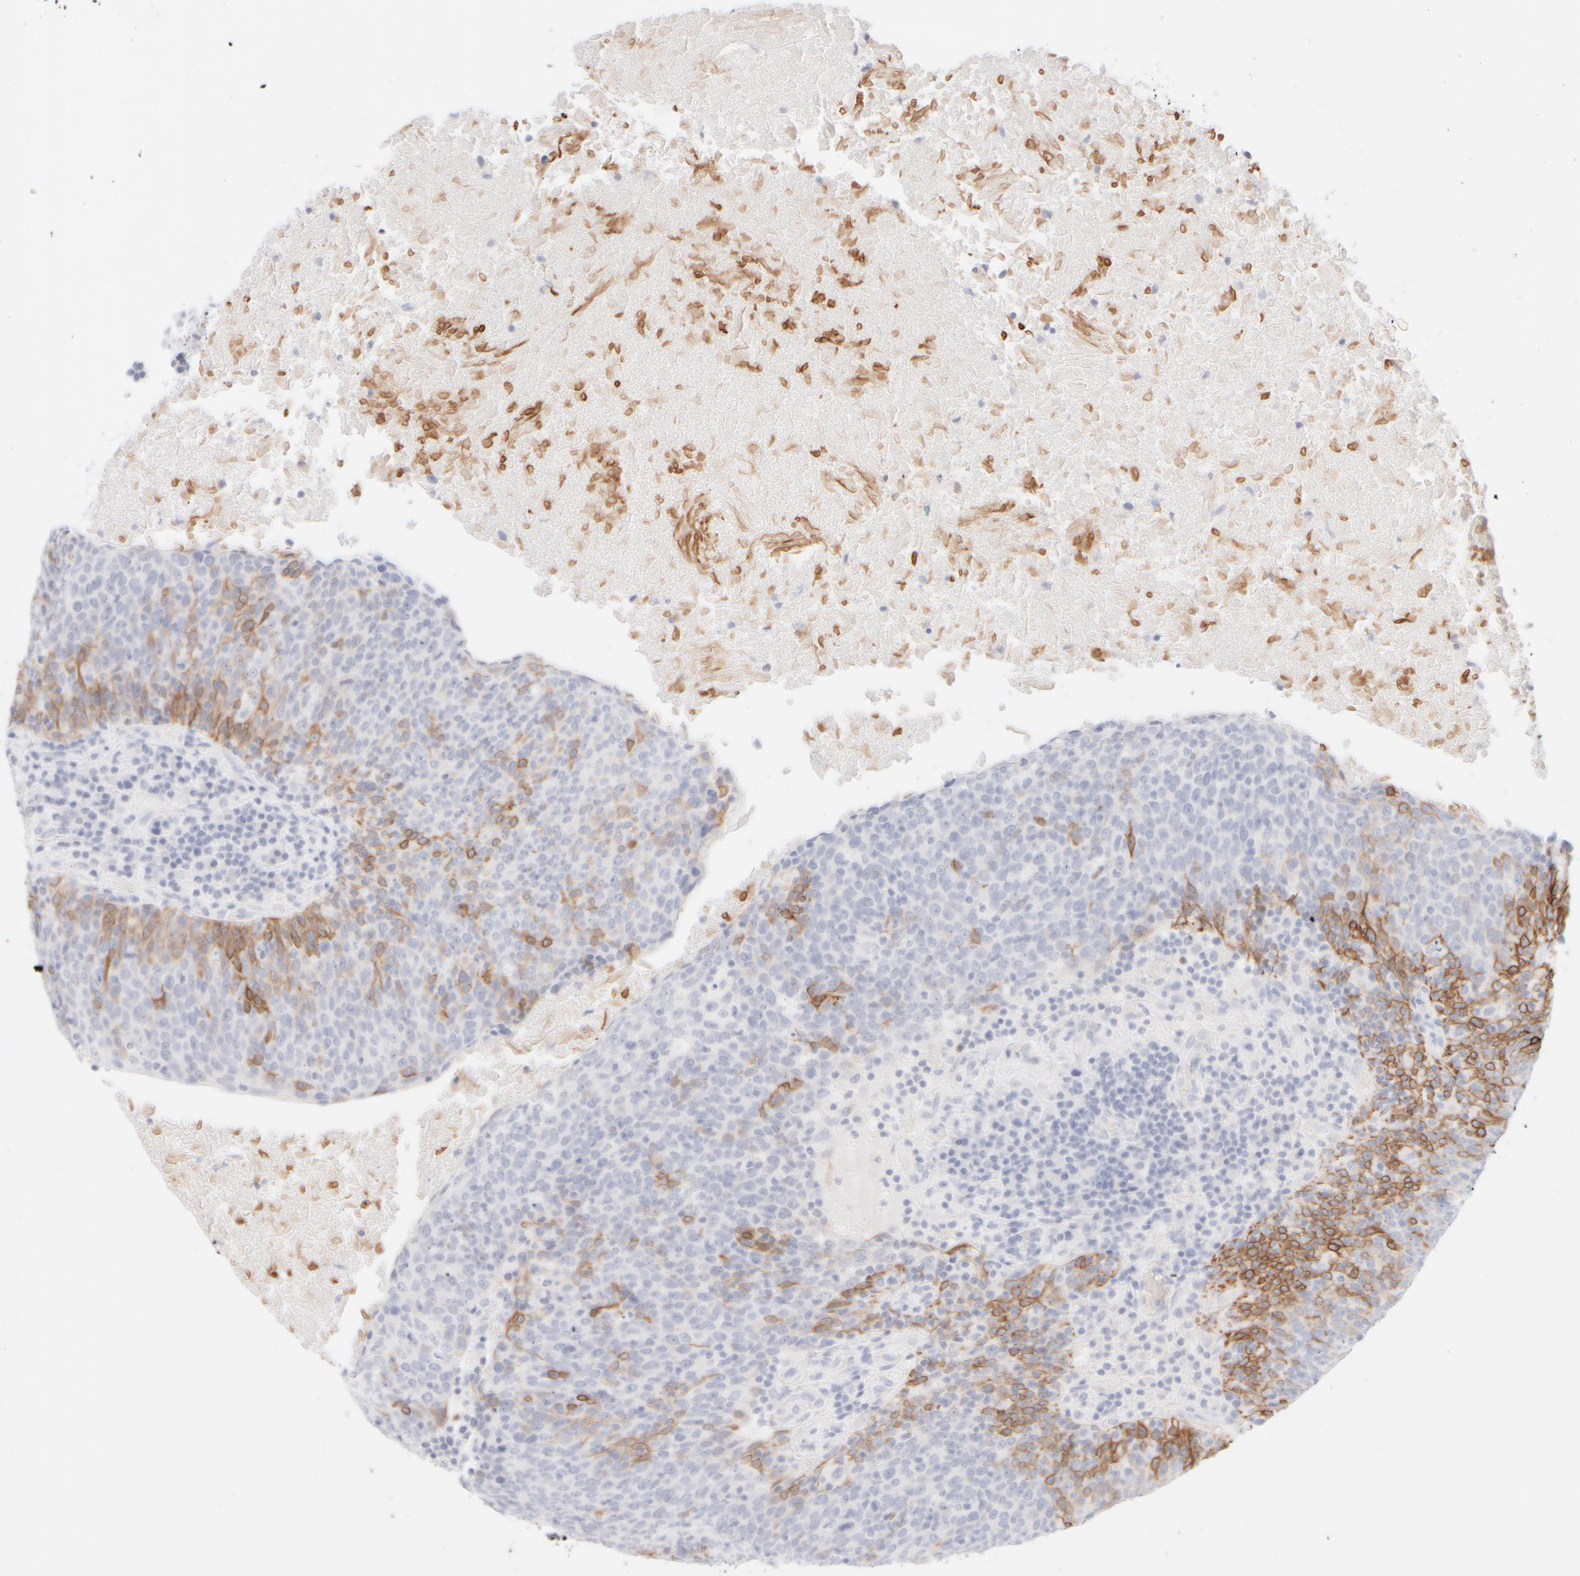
{"staining": {"intensity": "moderate", "quantity": "<25%", "location": "cytoplasmic/membranous"}, "tissue": "head and neck cancer", "cell_type": "Tumor cells", "image_type": "cancer", "snomed": [{"axis": "morphology", "description": "Squamous cell carcinoma, NOS"}, {"axis": "morphology", "description": "Squamous cell carcinoma, metastatic, NOS"}, {"axis": "topography", "description": "Lymph node"}, {"axis": "topography", "description": "Head-Neck"}], "caption": "IHC (DAB) staining of human head and neck metastatic squamous cell carcinoma shows moderate cytoplasmic/membranous protein expression in approximately <25% of tumor cells.", "gene": "KRT15", "patient": {"sex": "male", "age": 62}}